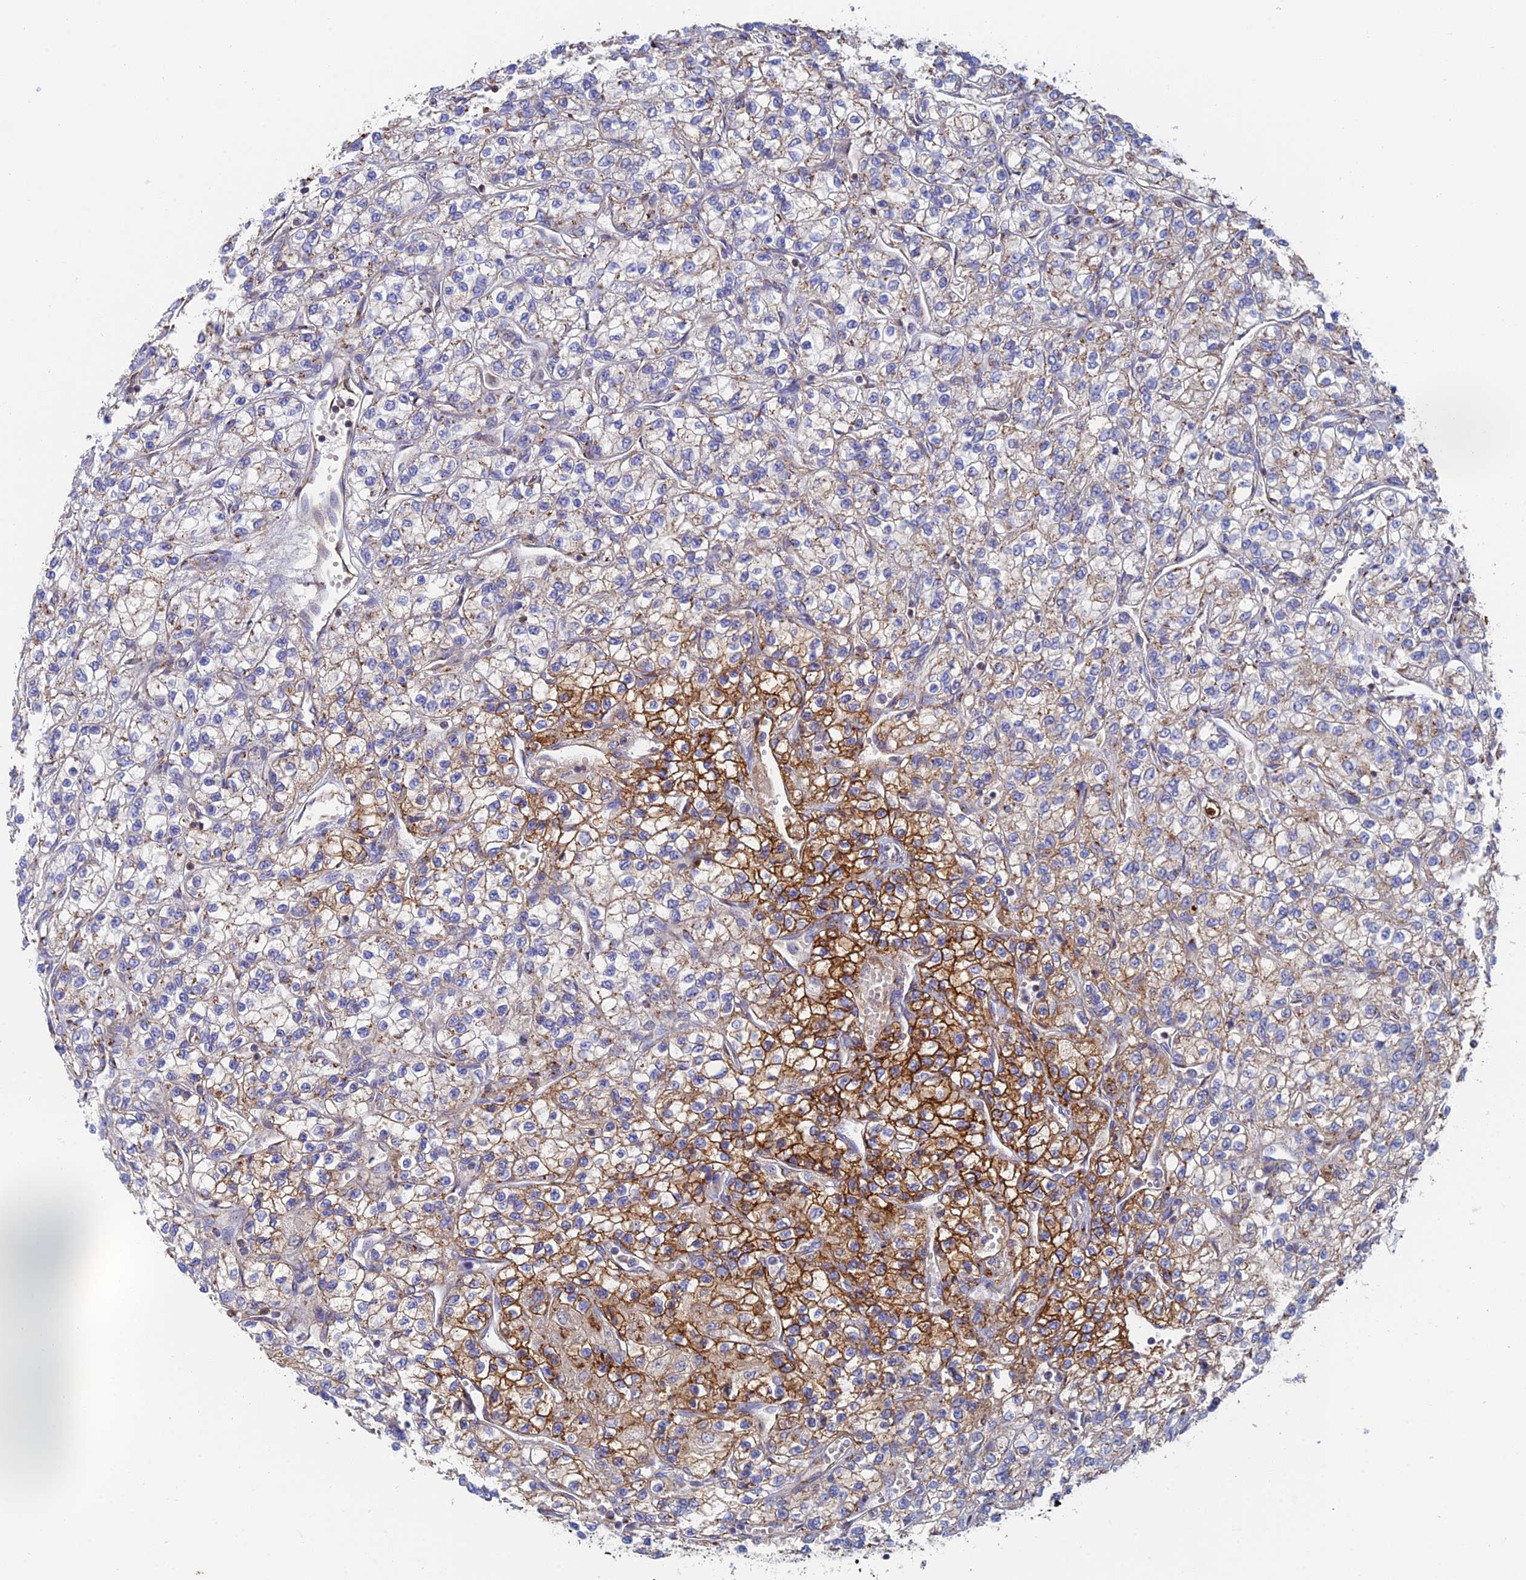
{"staining": {"intensity": "moderate", "quantity": "25%-75%", "location": "cytoplasmic/membranous"}, "tissue": "renal cancer", "cell_type": "Tumor cells", "image_type": "cancer", "snomed": [{"axis": "morphology", "description": "Adenocarcinoma, NOS"}, {"axis": "topography", "description": "Kidney"}], "caption": "Protein expression analysis of human renal cancer (adenocarcinoma) reveals moderate cytoplasmic/membranous staining in approximately 25%-75% of tumor cells.", "gene": "HS2ST1", "patient": {"sex": "male", "age": 80}}